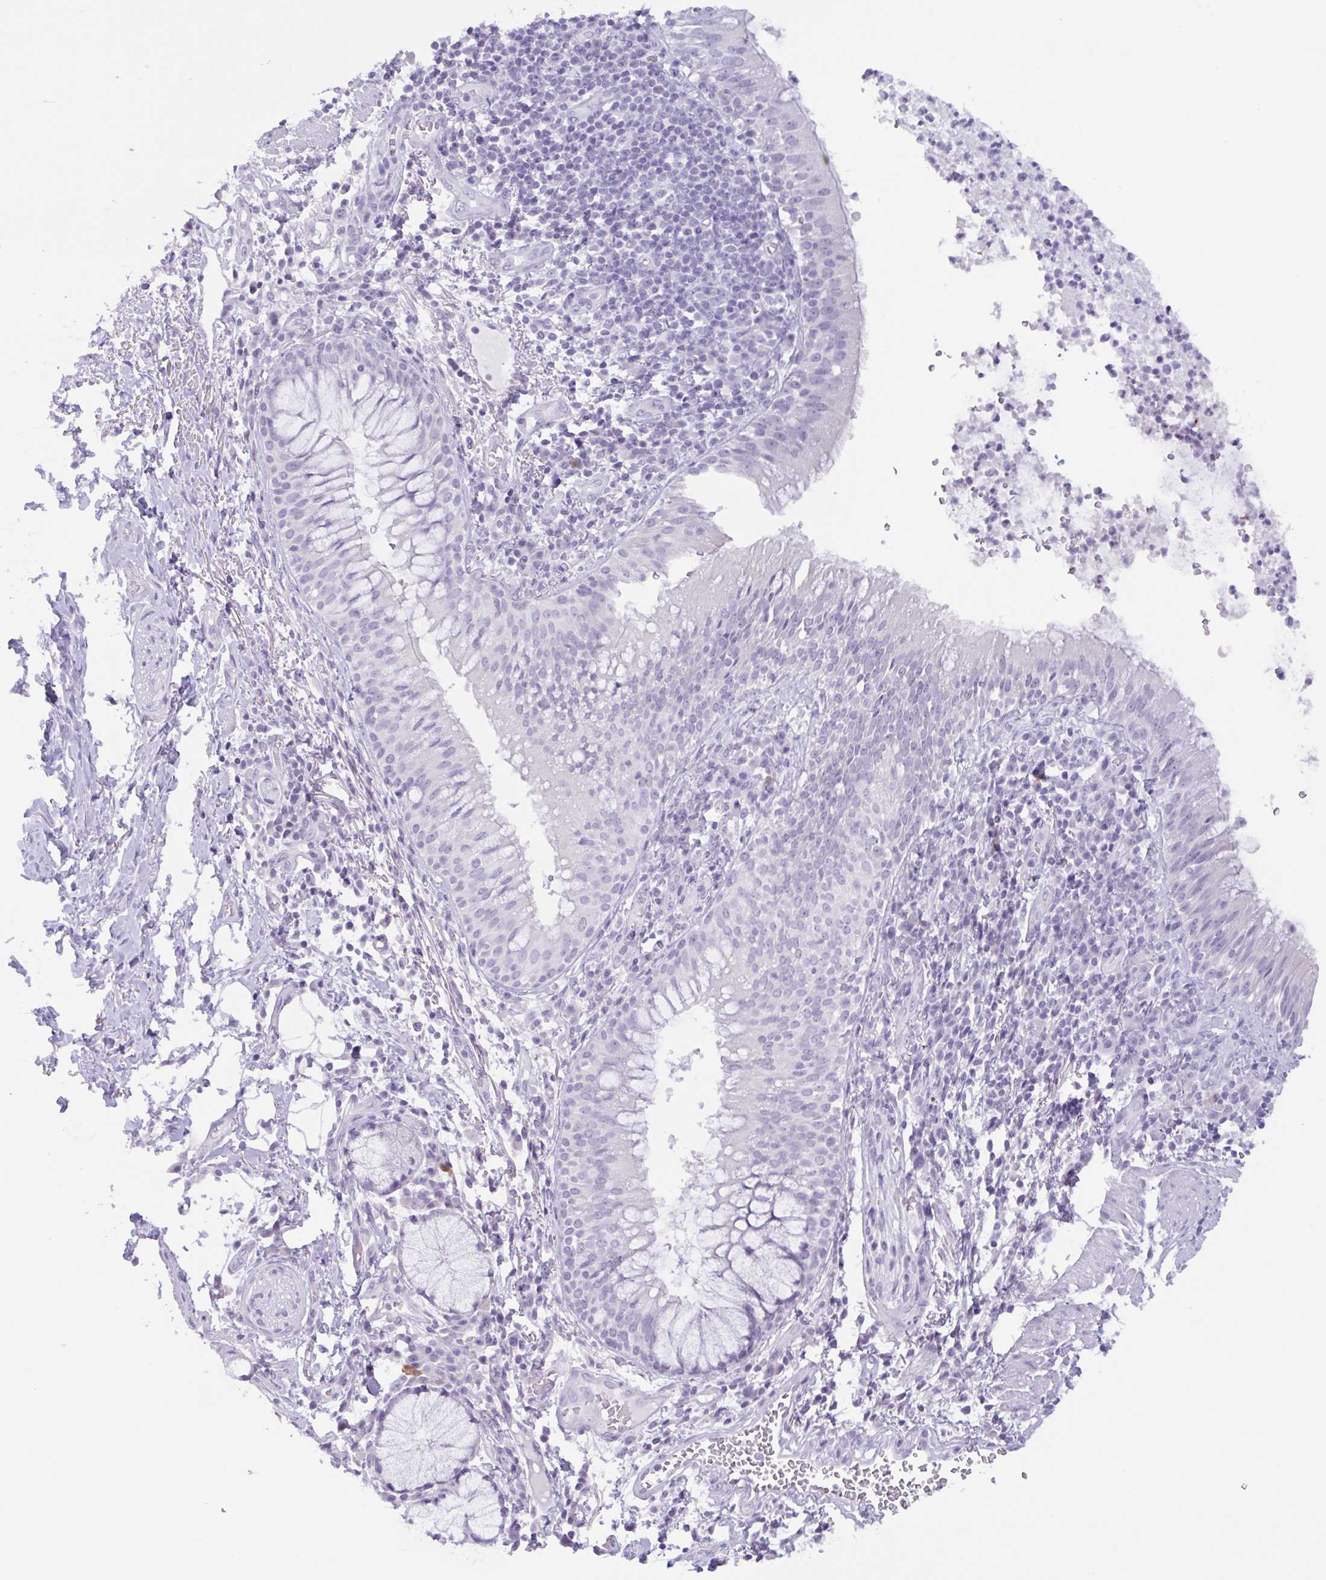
{"staining": {"intensity": "negative", "quantity": "none", "location": "none"}, "tissue": "bronchus", "cell_type": "Respiratory epithelial cells", "image_type": "normal", "snomed": [{"axis": "morphology", "description": "Normal tissue, NOS"}, {"axis": "topography", "description": "Cartilage tissue"}, {"axis": "topography", "description": "Bronchus"}], "caption": "IHC micrograph of unremarkable bronchus: human bronchus stained with DAB reveals no significant protein staining in respiratory epithelial cells. The staining is performed using DAB brown chromogen with nuclei counter-stained in using hematoxylin.", "gene": "CTSE", "patient": {"sex": "male", "age": 56}}